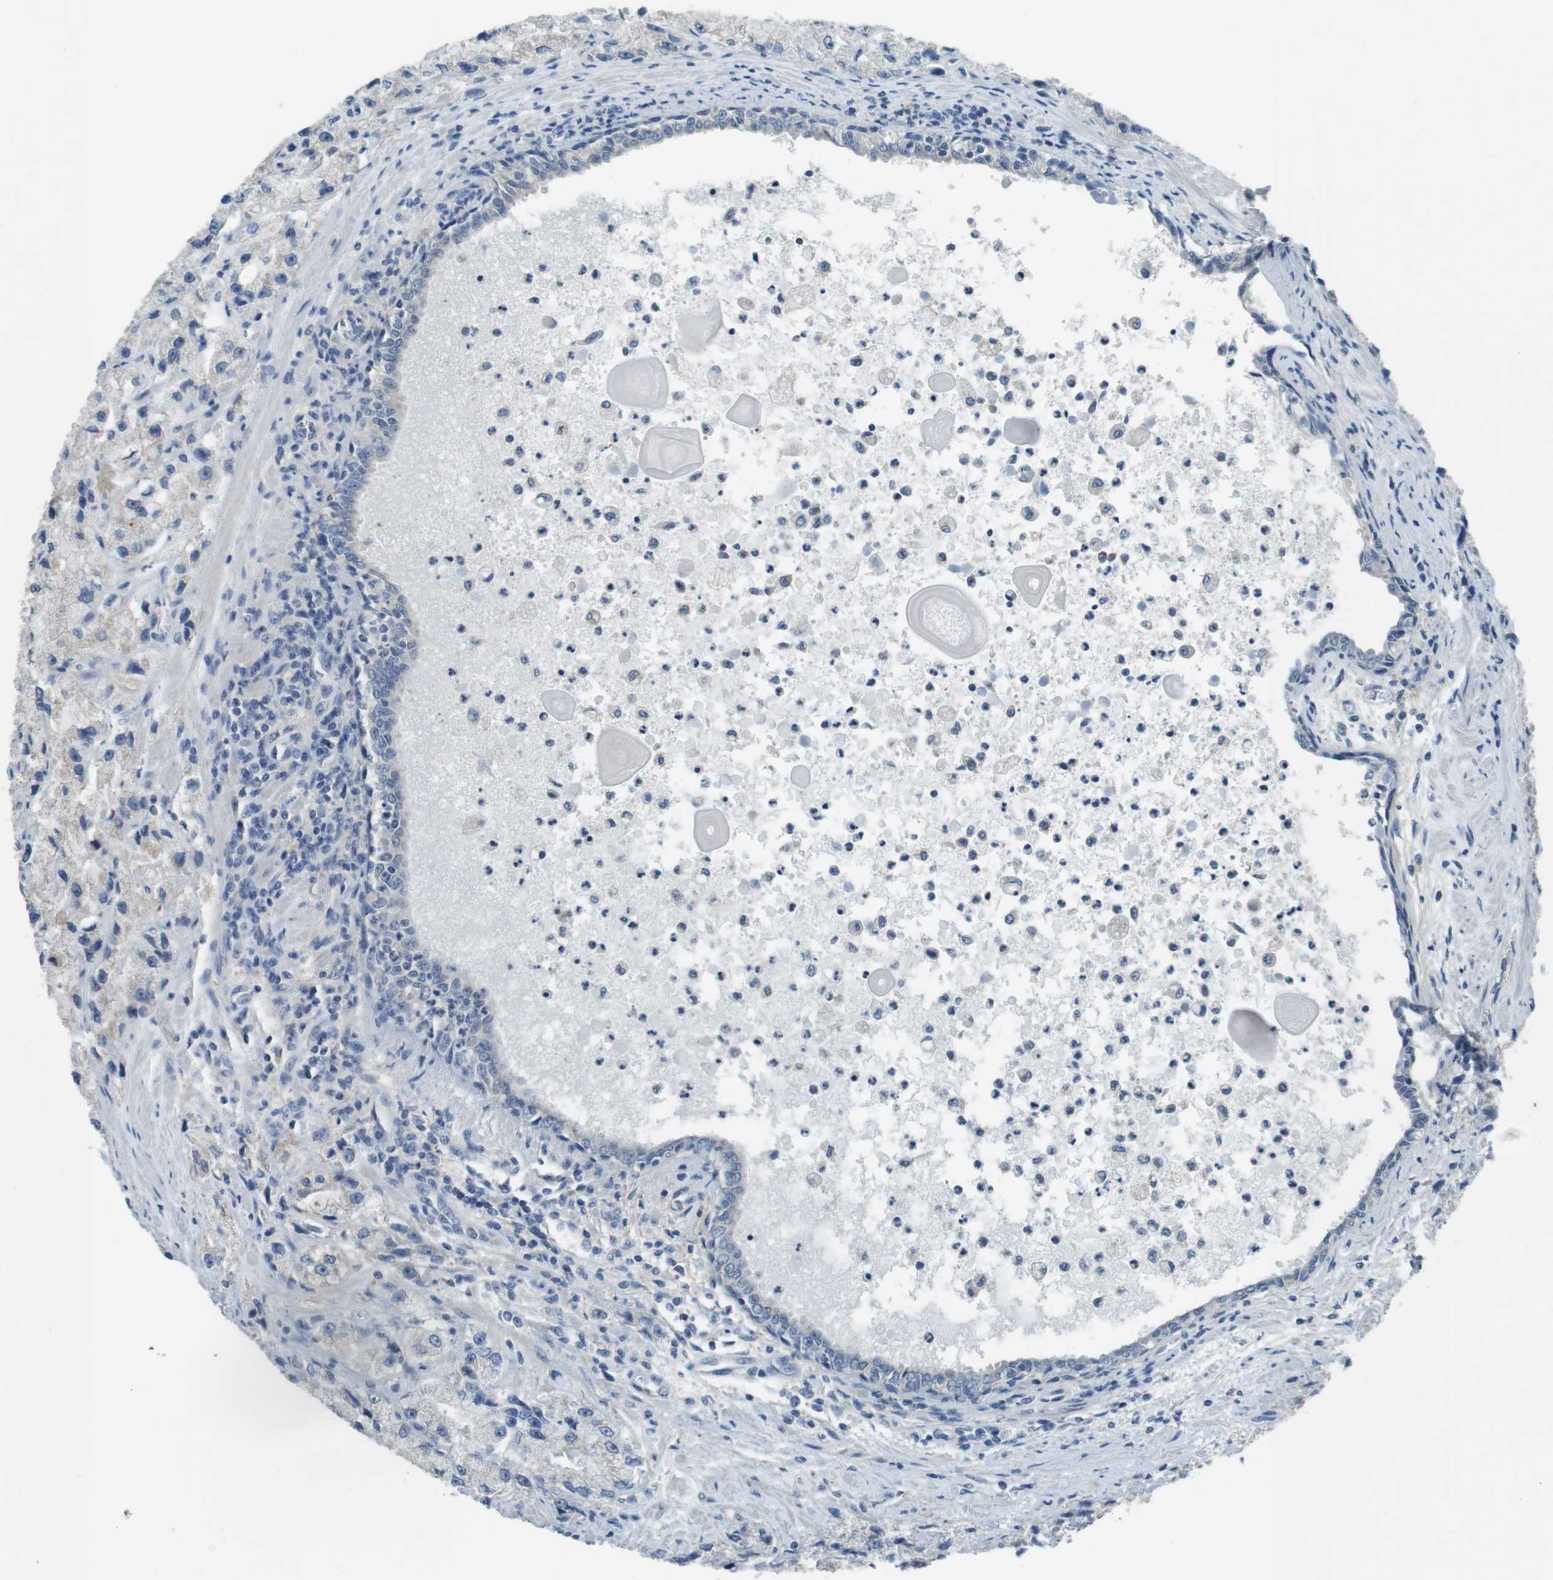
{"staining": {"intensity": "negative", "quantity": "none", "location": "none"}, "tissue": "prostate cancer", "cell_type": "Tumor cells", "image_type": "cancer", "snomed": [{"axis": "morphology", "description": "Adenocarcinoma, High grade"}, {"axis": "topography", "description": "Prostate"}], "caption": "Human prostate cancer (adenocarcinoma (high-grade)) stained for a protein using immunohistochemistry demonstrates no staining in tumor cells.", "gene": "ENTPD7", "patient": {"sex": "male", "age": 58}}